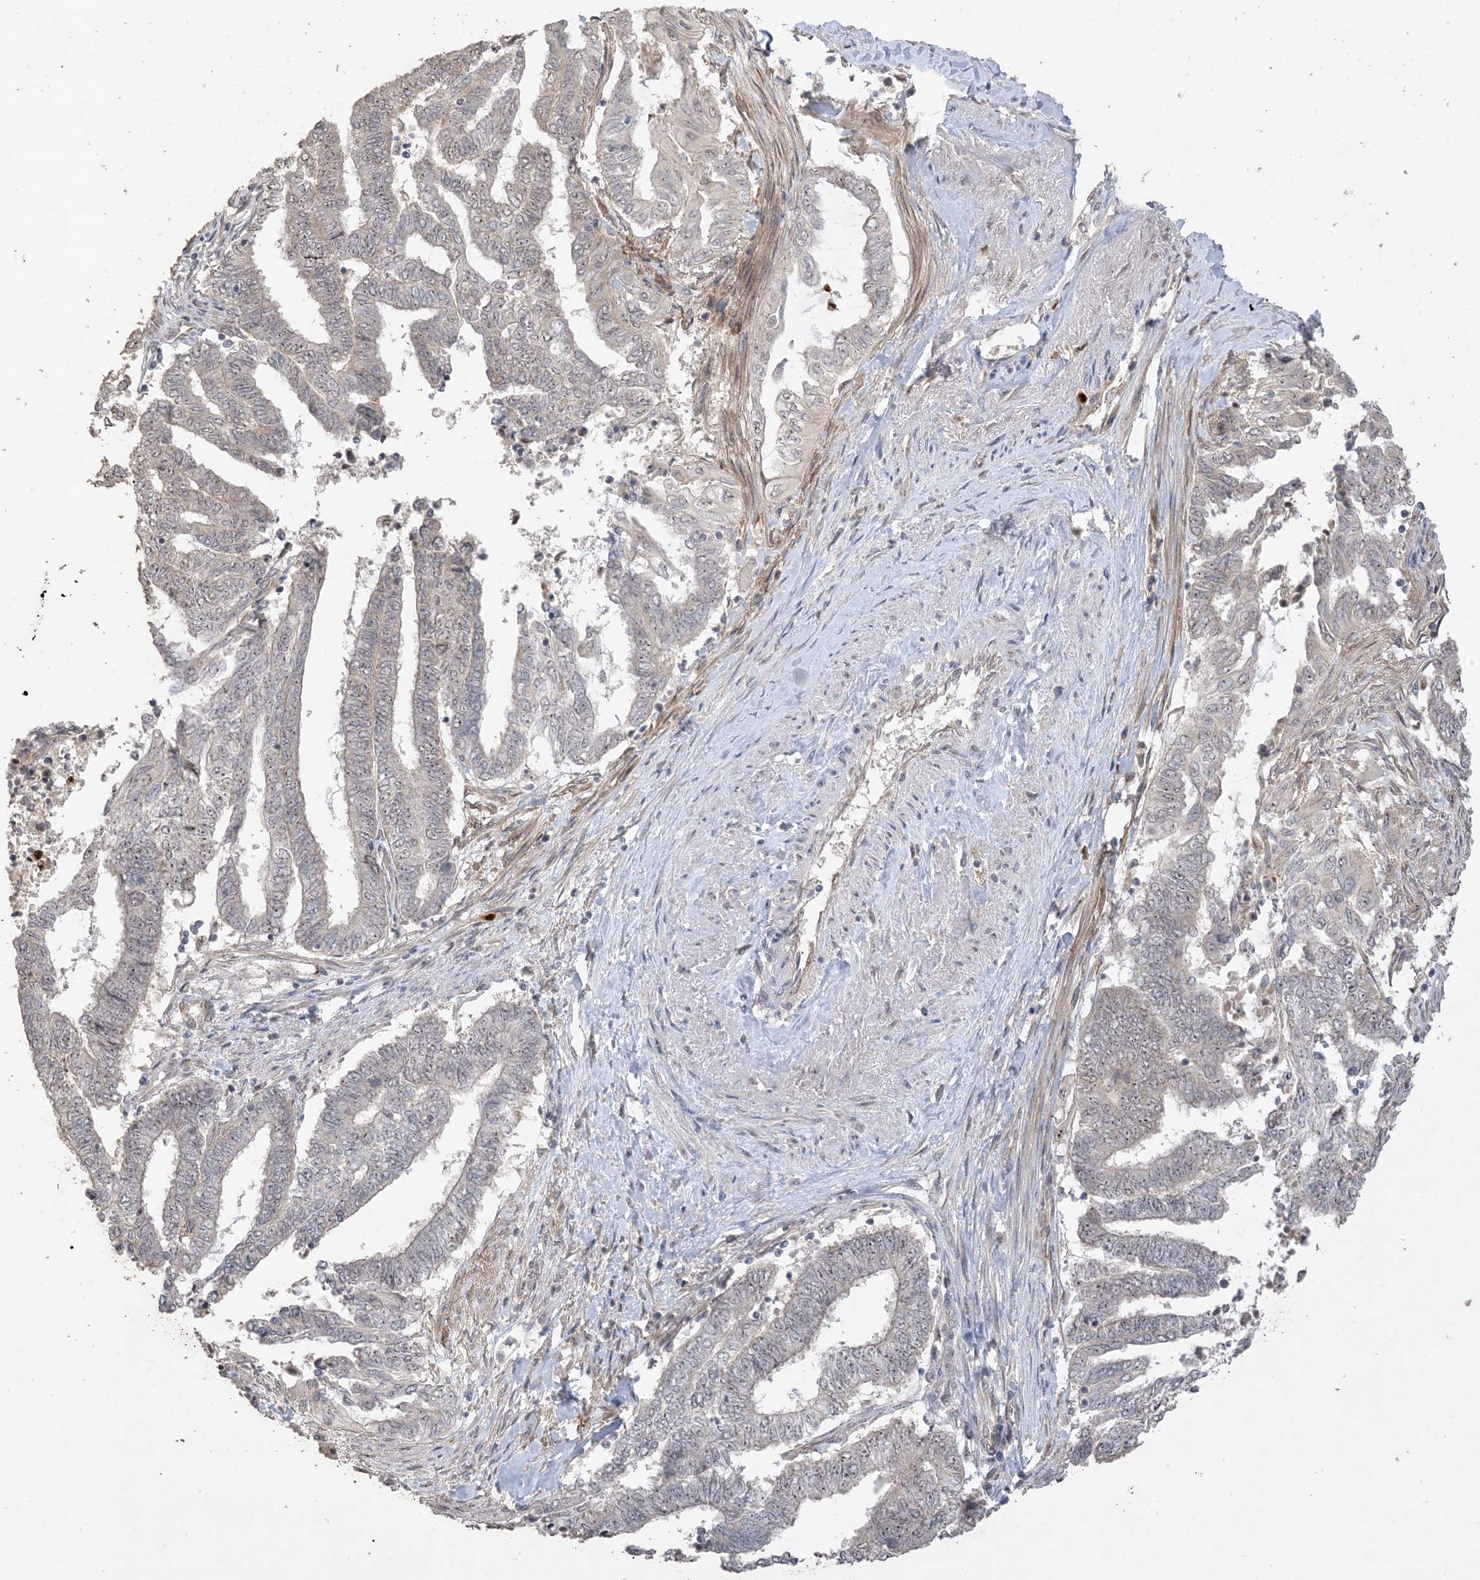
{"staining": {"intensity": "negative", "quantity": "none", "location": "none"}, "tissue": "endometrial cancer", "cell_type": "Tumor cells", "image_type": "cancer", "snomed": [{"axis": "morphology", "description": "Adenocarcinoma, NOS"}, {"axis": "topography", "description": "Uterus"}, {"axis": "topography", "description": "Endometrium"}], "caption": "The photomicrograph reveals no staining of tumor cells in adenocarcinoma (endometrial).", "gene": "DDX18", "patient": {"sex": "female", "age": 70}}